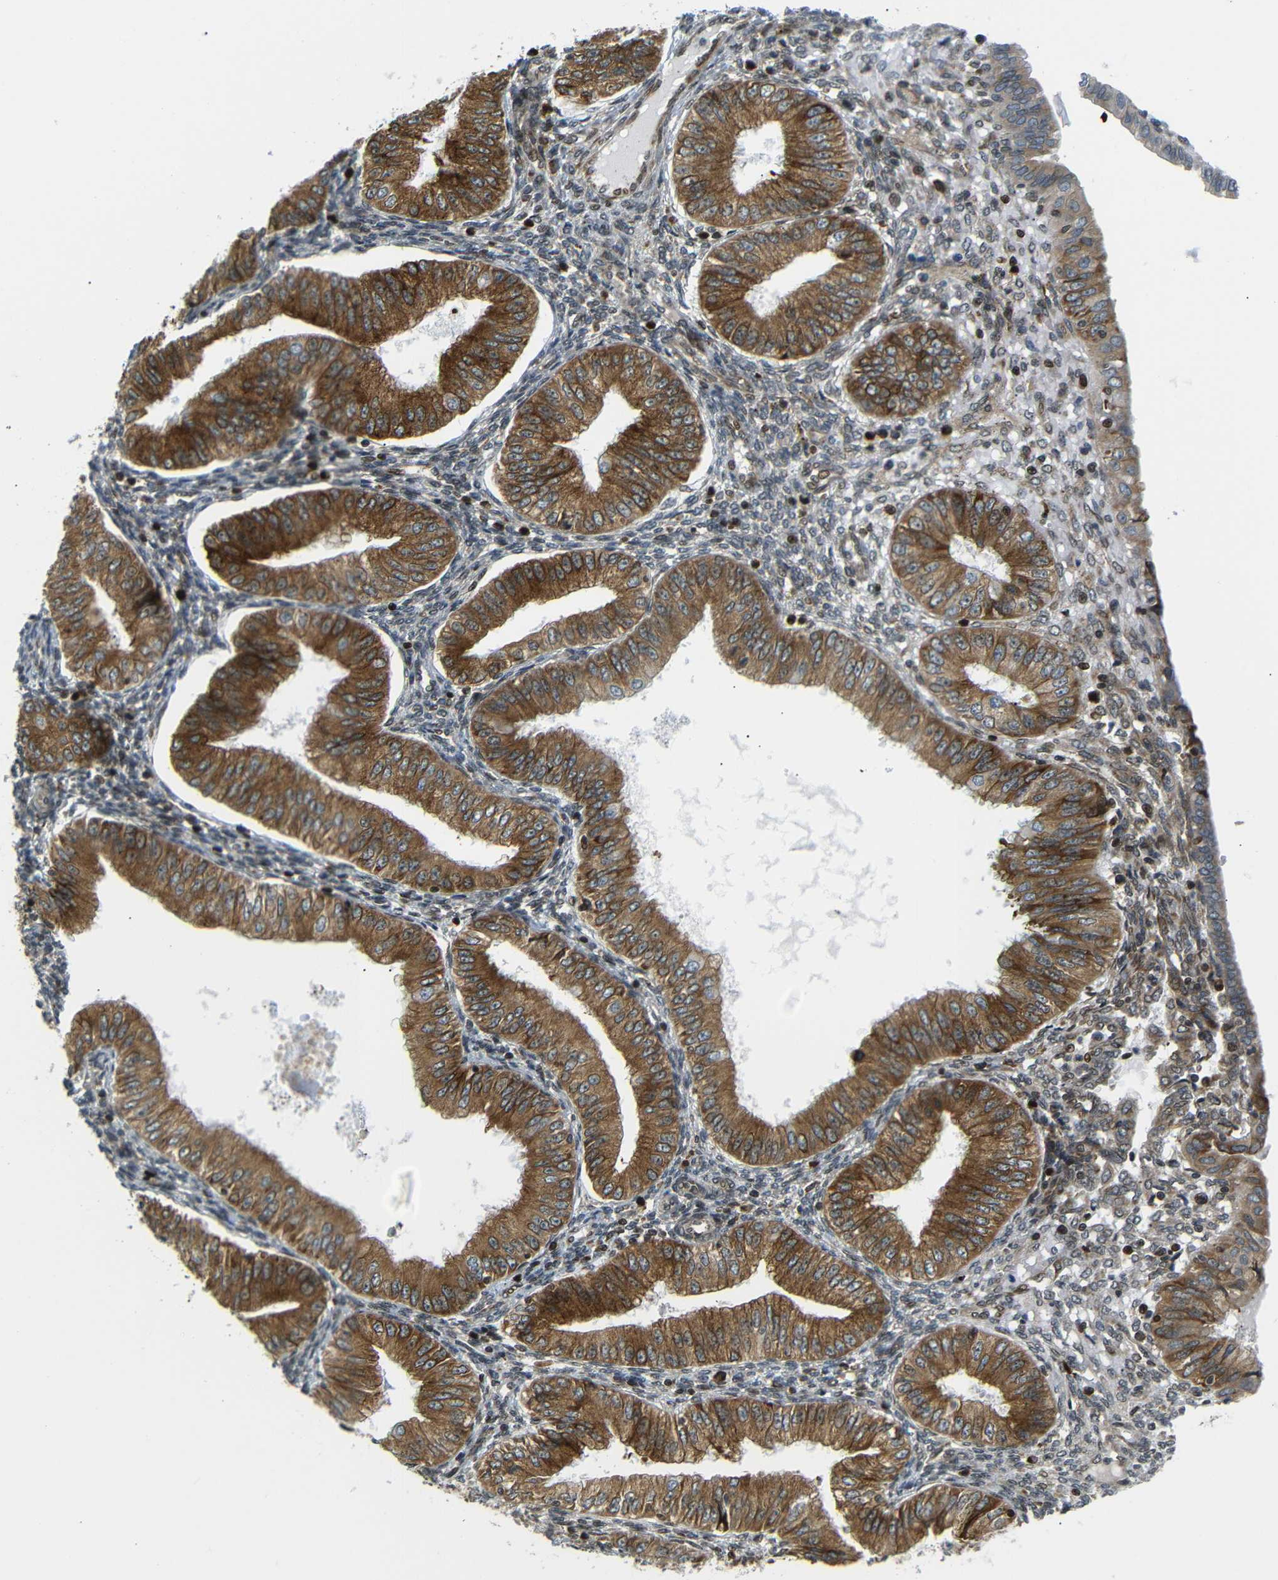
{"staining": {"intensity": "strong", "quantity": ">75%", "location": "cytoplasmic/membranous"}, "tissue": "endometrial cancer", "cell_type": "Tumor cells", "image_type": "cancer", "snomed": [{"axis": "morphology", "description": "Normal tissue, NOS"}, {"axis": "morphology", "description": "Adenocarcinoma, NOS"}, {"axis": "topography", "description": "Endometrium"}], "caption": "DAB (3,3'-diaminobenzidine) immunohistochemical staining of endometrial cancer (adenocarcinoma) demonstrates strong cytoplasmic/membranous protein staining in approximately >75% of tumor cells. (Stains: DAB in brown, nuclei in blue, Microscopy: brightfield microscopy at high magnification).", "gene": "SPCS2", "patient": {"sex": "female", "age": 53}}